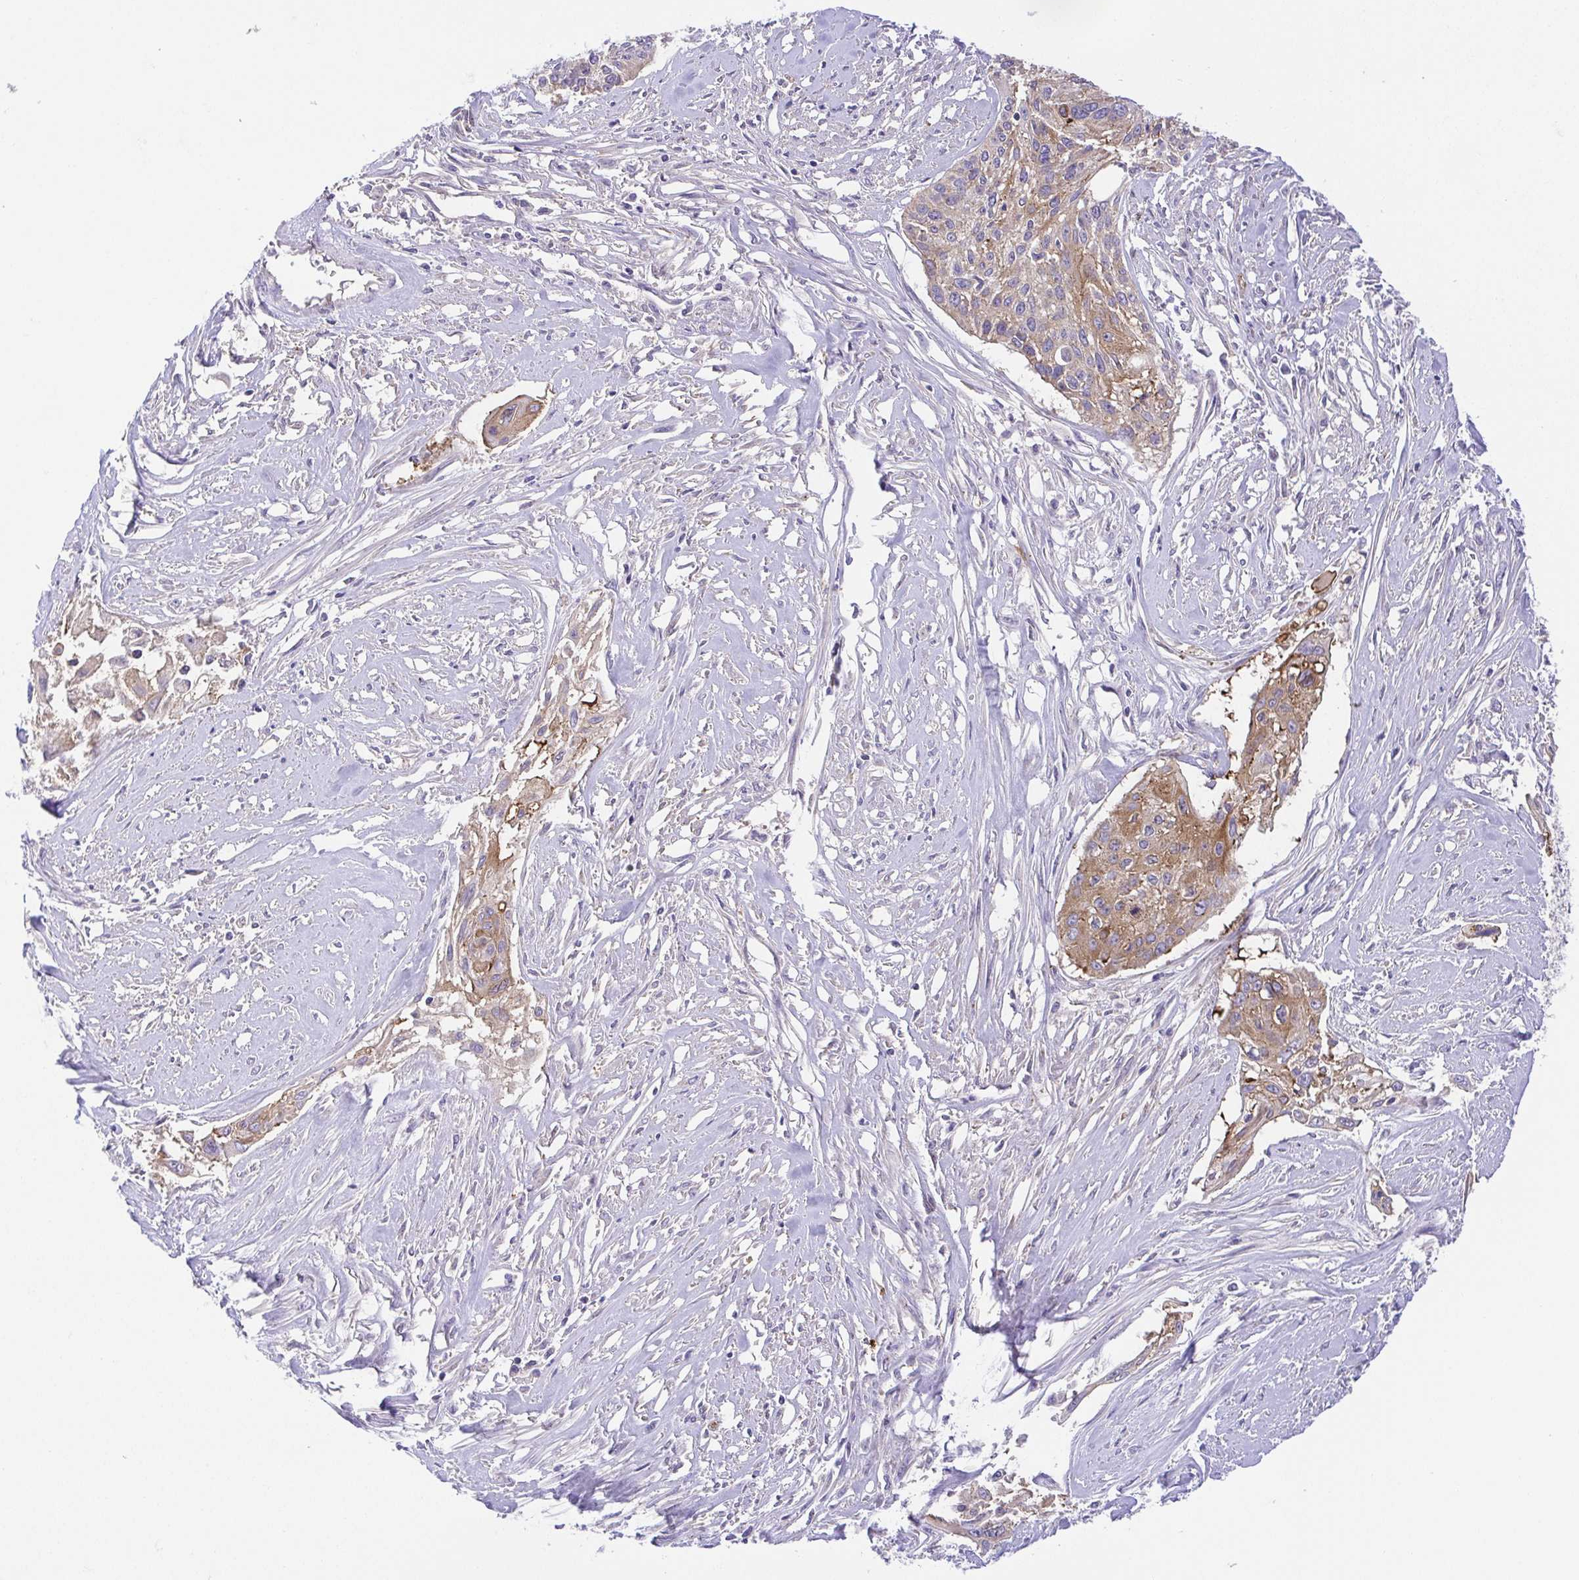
{"staining": {"intensity": "moderate", "quantity": "25%-75%", "location": "cytoplasmic/membranous"}, "tissue": "cervical cancer", "cell_type": "Tumor cells", "image_type": "cancer", "snomed": [{"axis": "morphology", "description": "Squamous cell carcinoma, NOS"}, {"axis": "topography", "description": "Cervix"}], "caption": "DAB (3,3'-diaminobenzidine) immunohistochemical staining of human cervical cancer (squamous cell carcinoma) displays moderate cytoplasmic/membranous protein positivity in approximately 25%-75% of tumor cells. (DAB IHC with brightfield microscopy, high magnification).", "gene": "SLC13A1", "patient": {"sex": "female", "age": 49}}